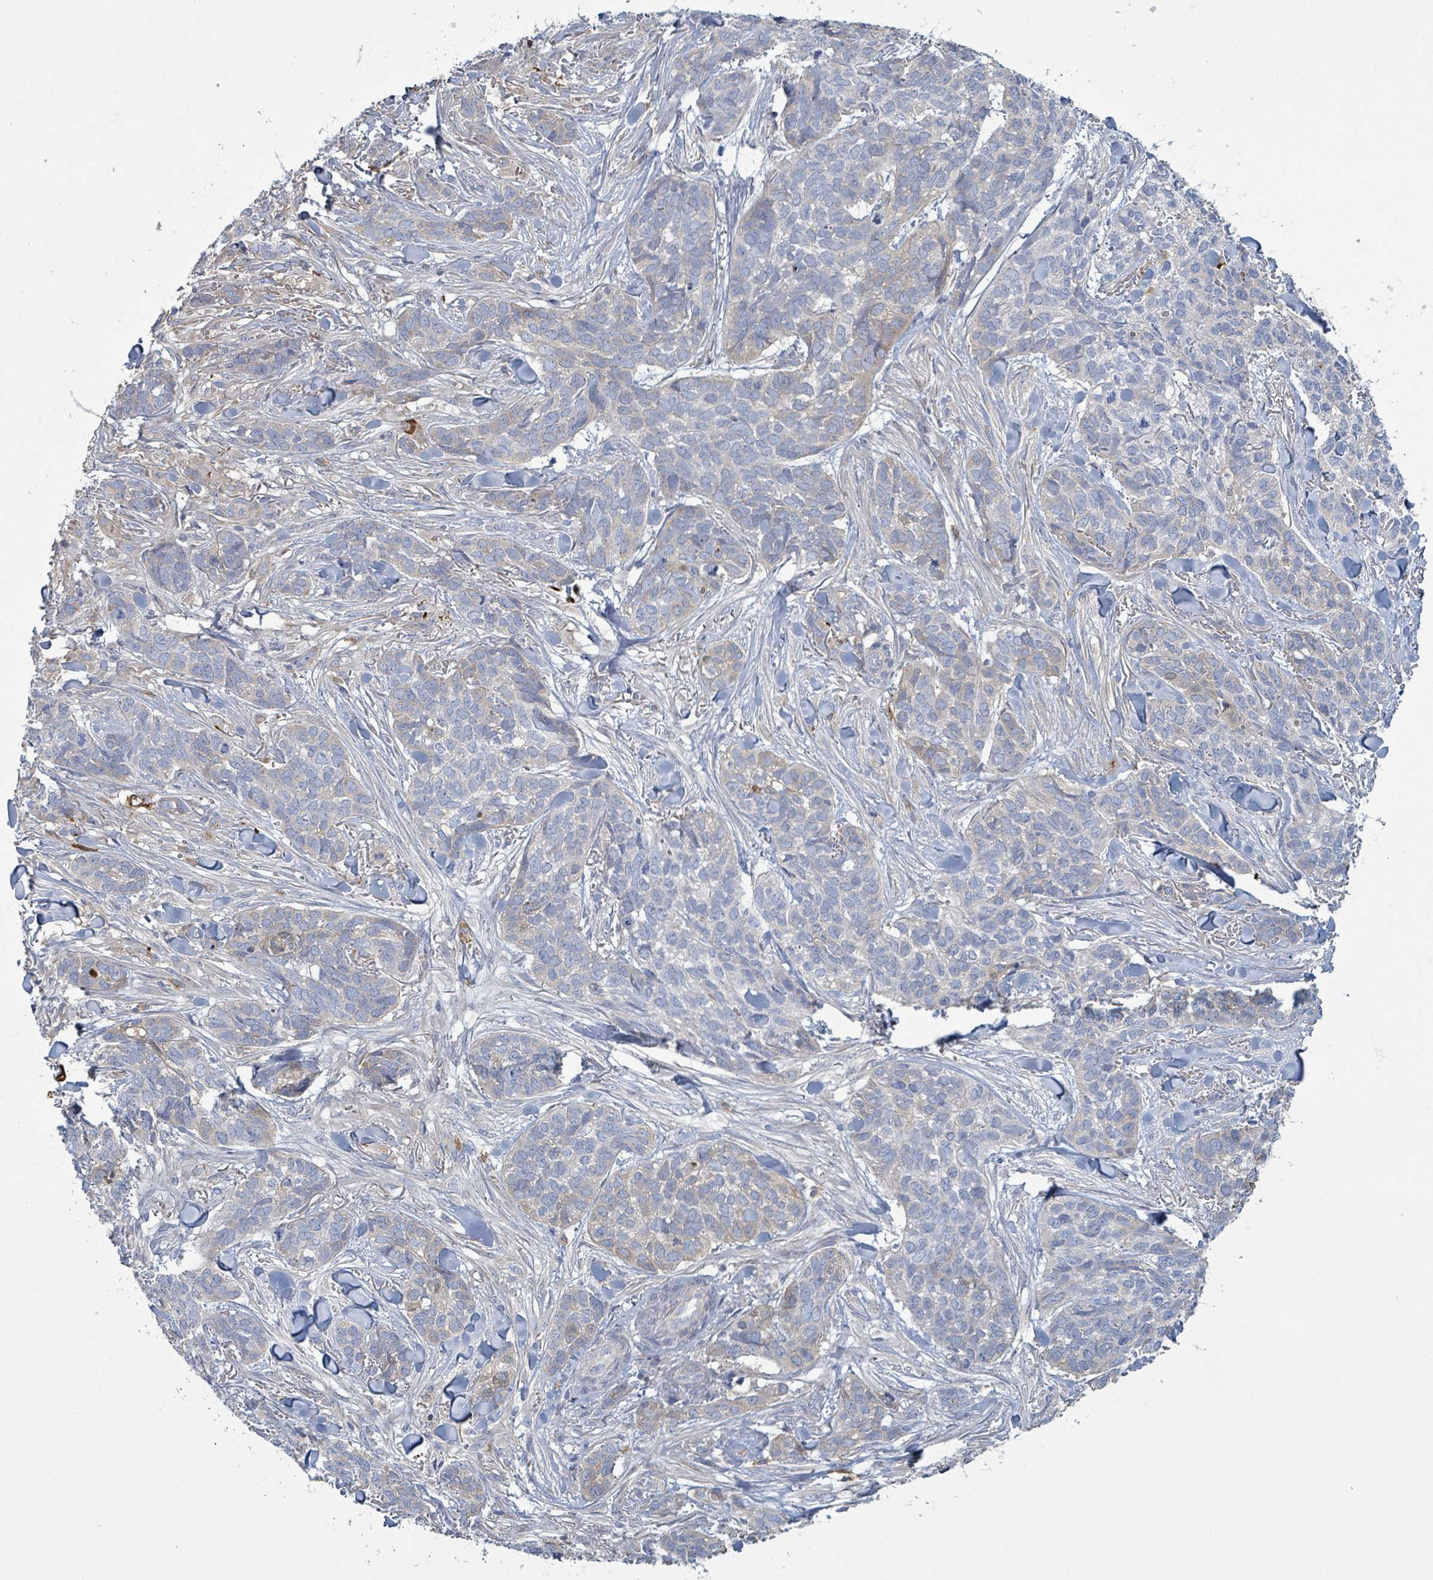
{"staining": {"intensity": "negative", "quantity": "none", "location": "none"}, "tissue": "skin cancer", "cell_type": "Tumor cells", "image_type": "cancer", "snomed": [{"axis": "morphology", "description": "Basal cell carcinoma"}, {"axis": "topography", "description": "Skin"}], "caption": "Tumor cells show no significant protein expression in skin cancer.", "gene": "COL13A1", "patient": {"sex": "male", "age": 86}}